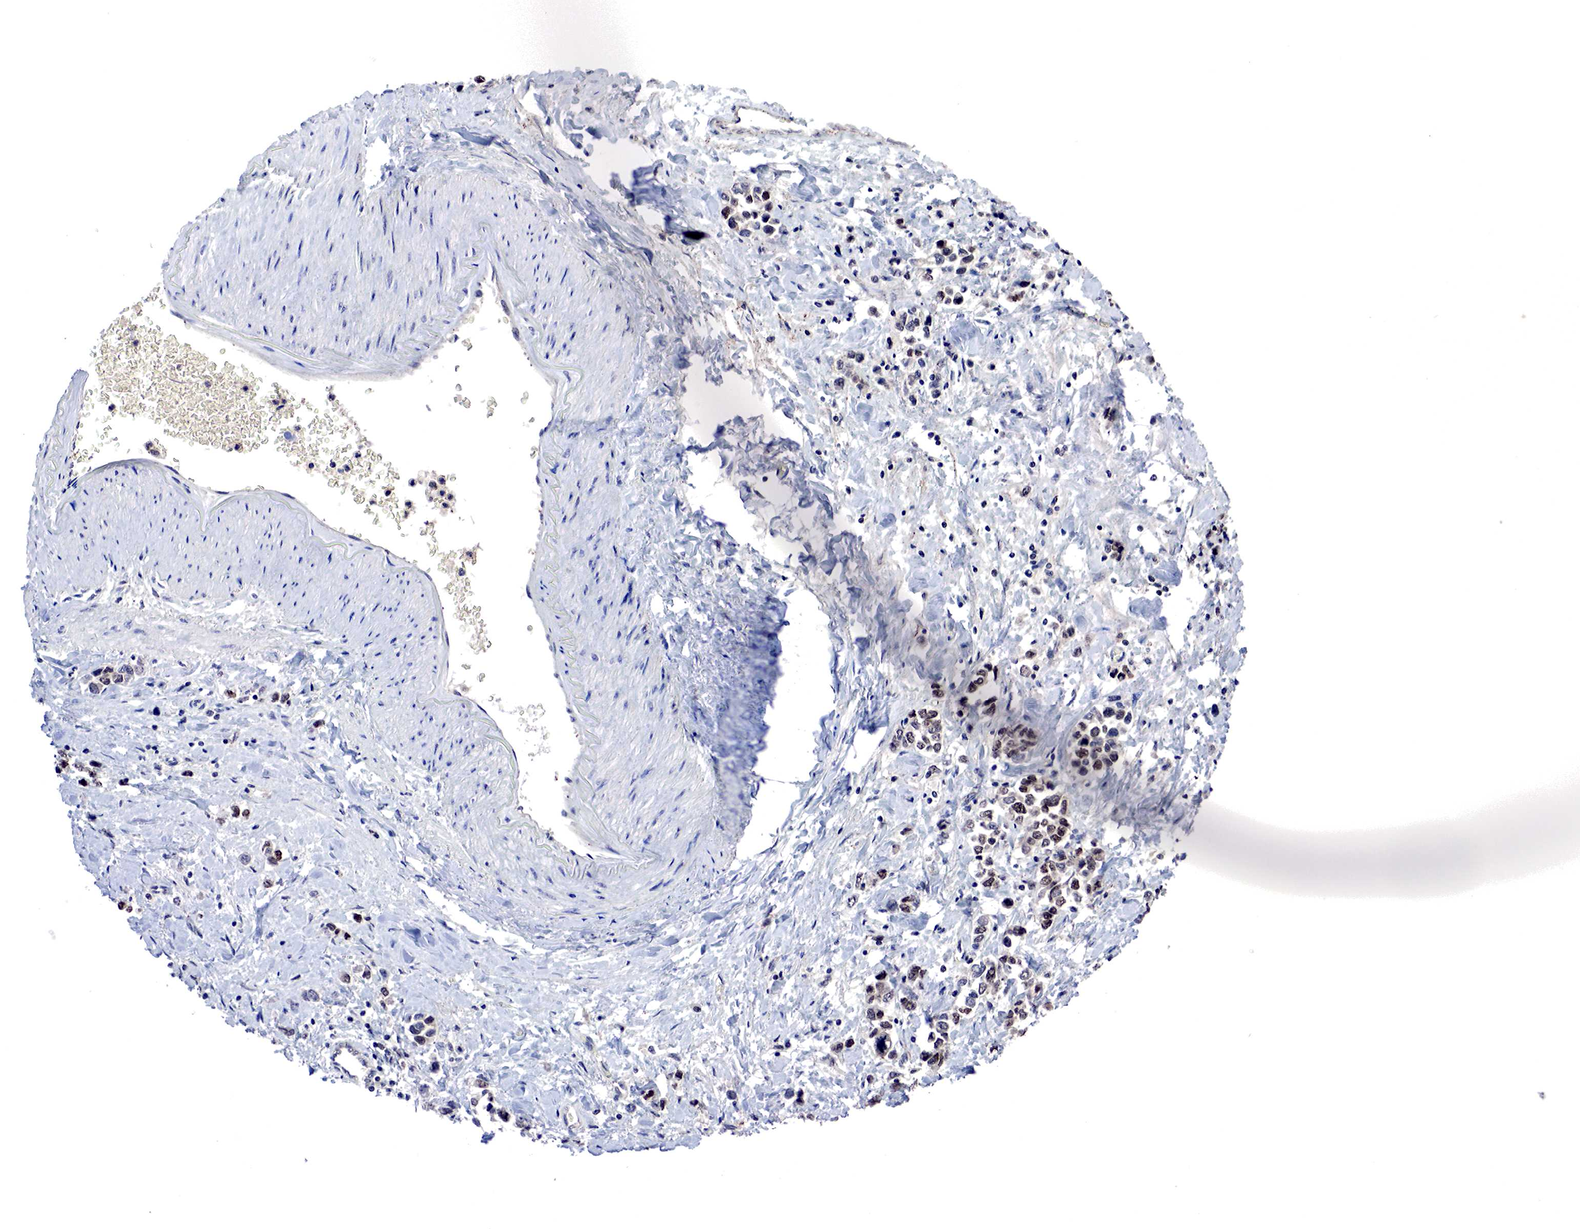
{"staining": {"intensity": "weak", "quantity": "25%-75%", "location": "cytoplasmic/membranous,nuclear"}, "tissue": "stomach cancer", "cell_type": "Tumor cells", "image_type": "cancer", "snomed": [{"axis": "morphology", "description": "Adenocarcinoma, NOS"}, {"axis": "topography", "description": "Stomach, upper"}], "caption": "This is an image of IHC staining of stomach cancer, which shows weak expression in the cytoplasmic/membranous and nuclear of tumor cells.", "gene": "DACH2", "patient": {"sex": "male", "age": 76}}